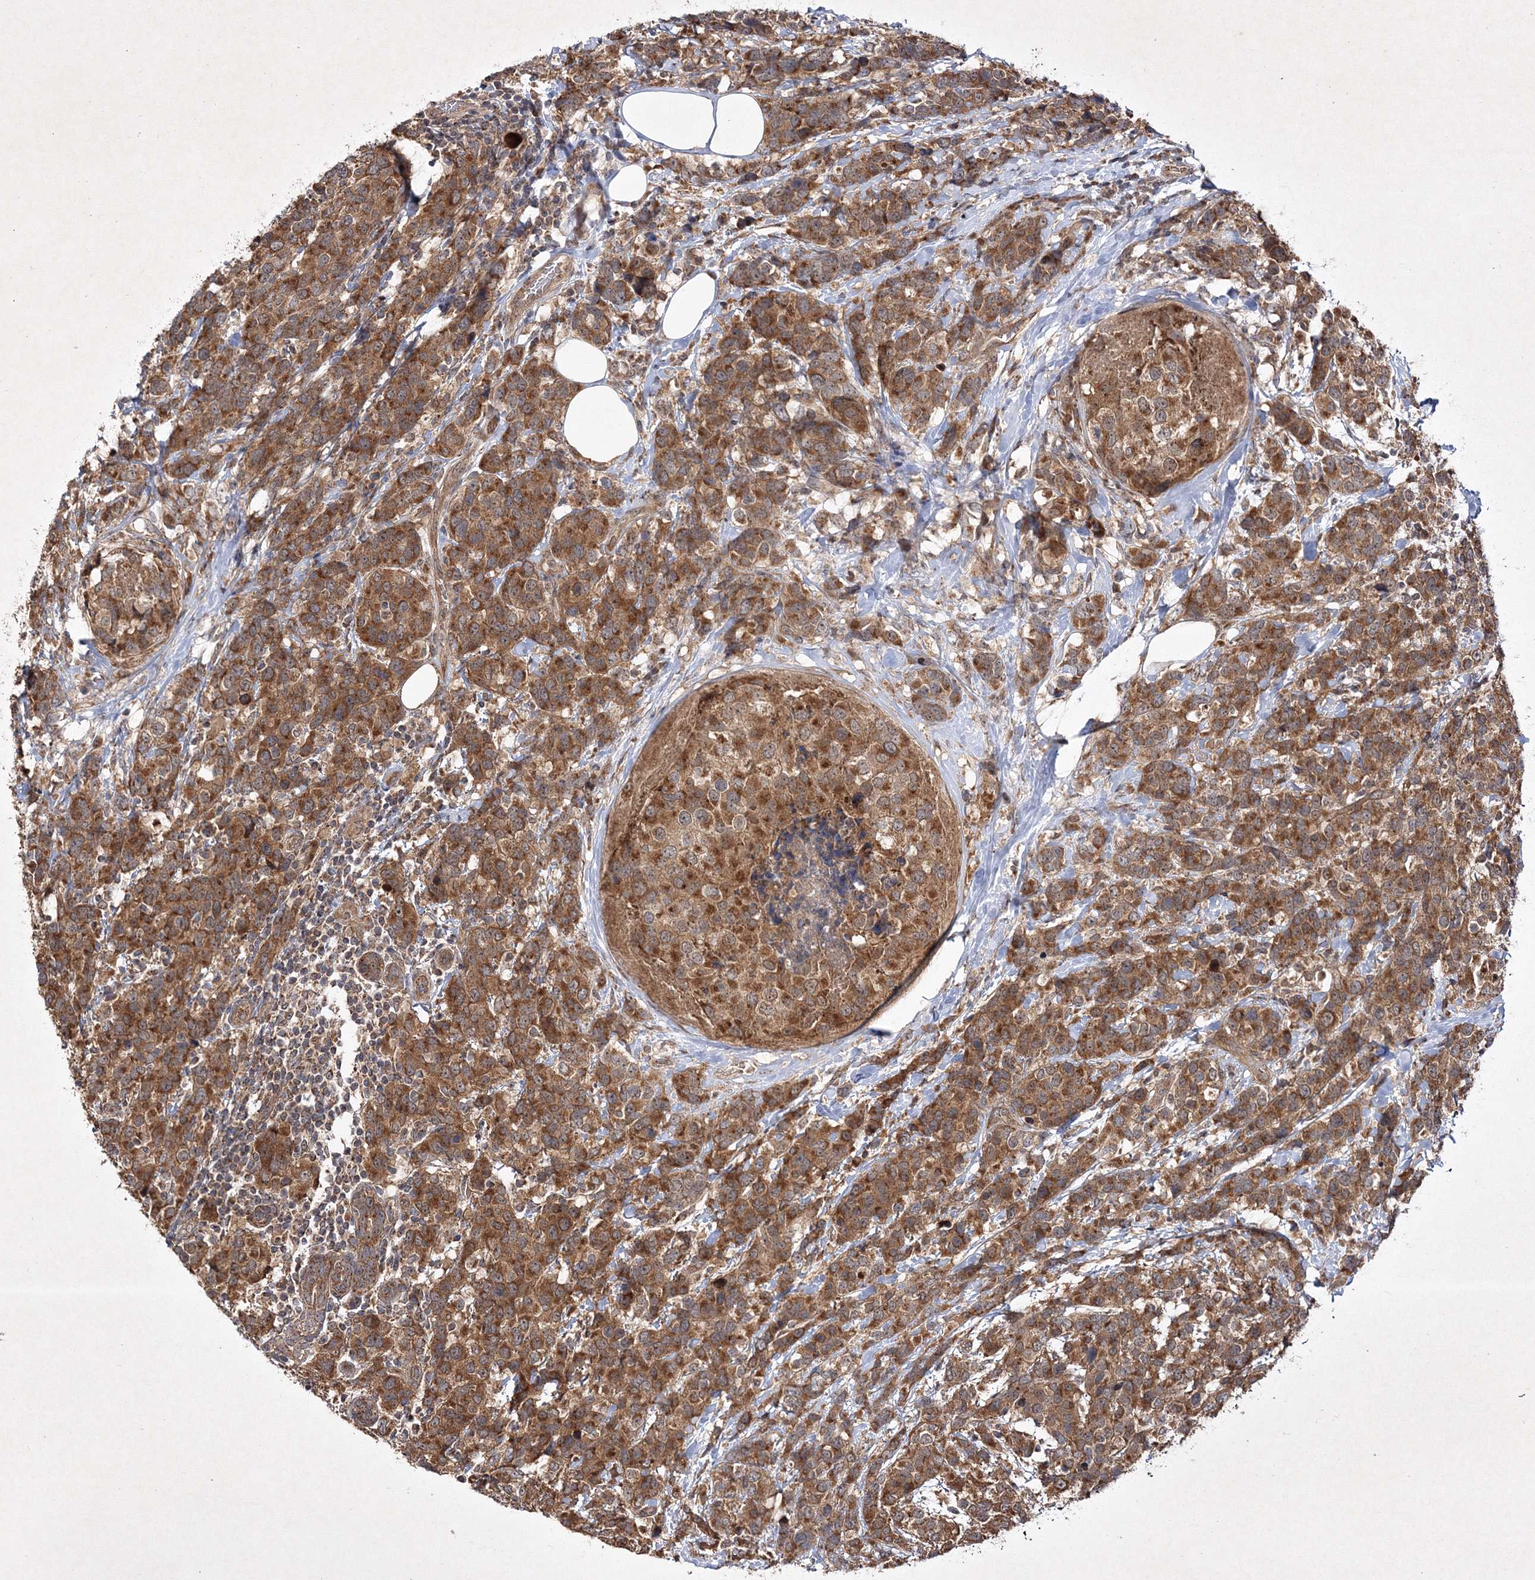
{"staining": {"intensity": "strong", "quantity": ">75%", "location": "cytoplasmic/membranous"}, "tissue": "breast cancer", "cell_type": "Tumor cells", "image_type": "cancer", "snomed": [{"axis": "morphology", "description": "Lobular carcinoma"}, {"axis": "topography", "description": "Breast"}], "caption": "Breast cancer (lobular carcinoma) stained with DAB immunohistochemistry (IHC) displays high levels of strong cytoplasmic/membranous staining in about >75% of tumor cells.", "gene": "SCRN3", "patient": {"sex": "female", "age": 59}}